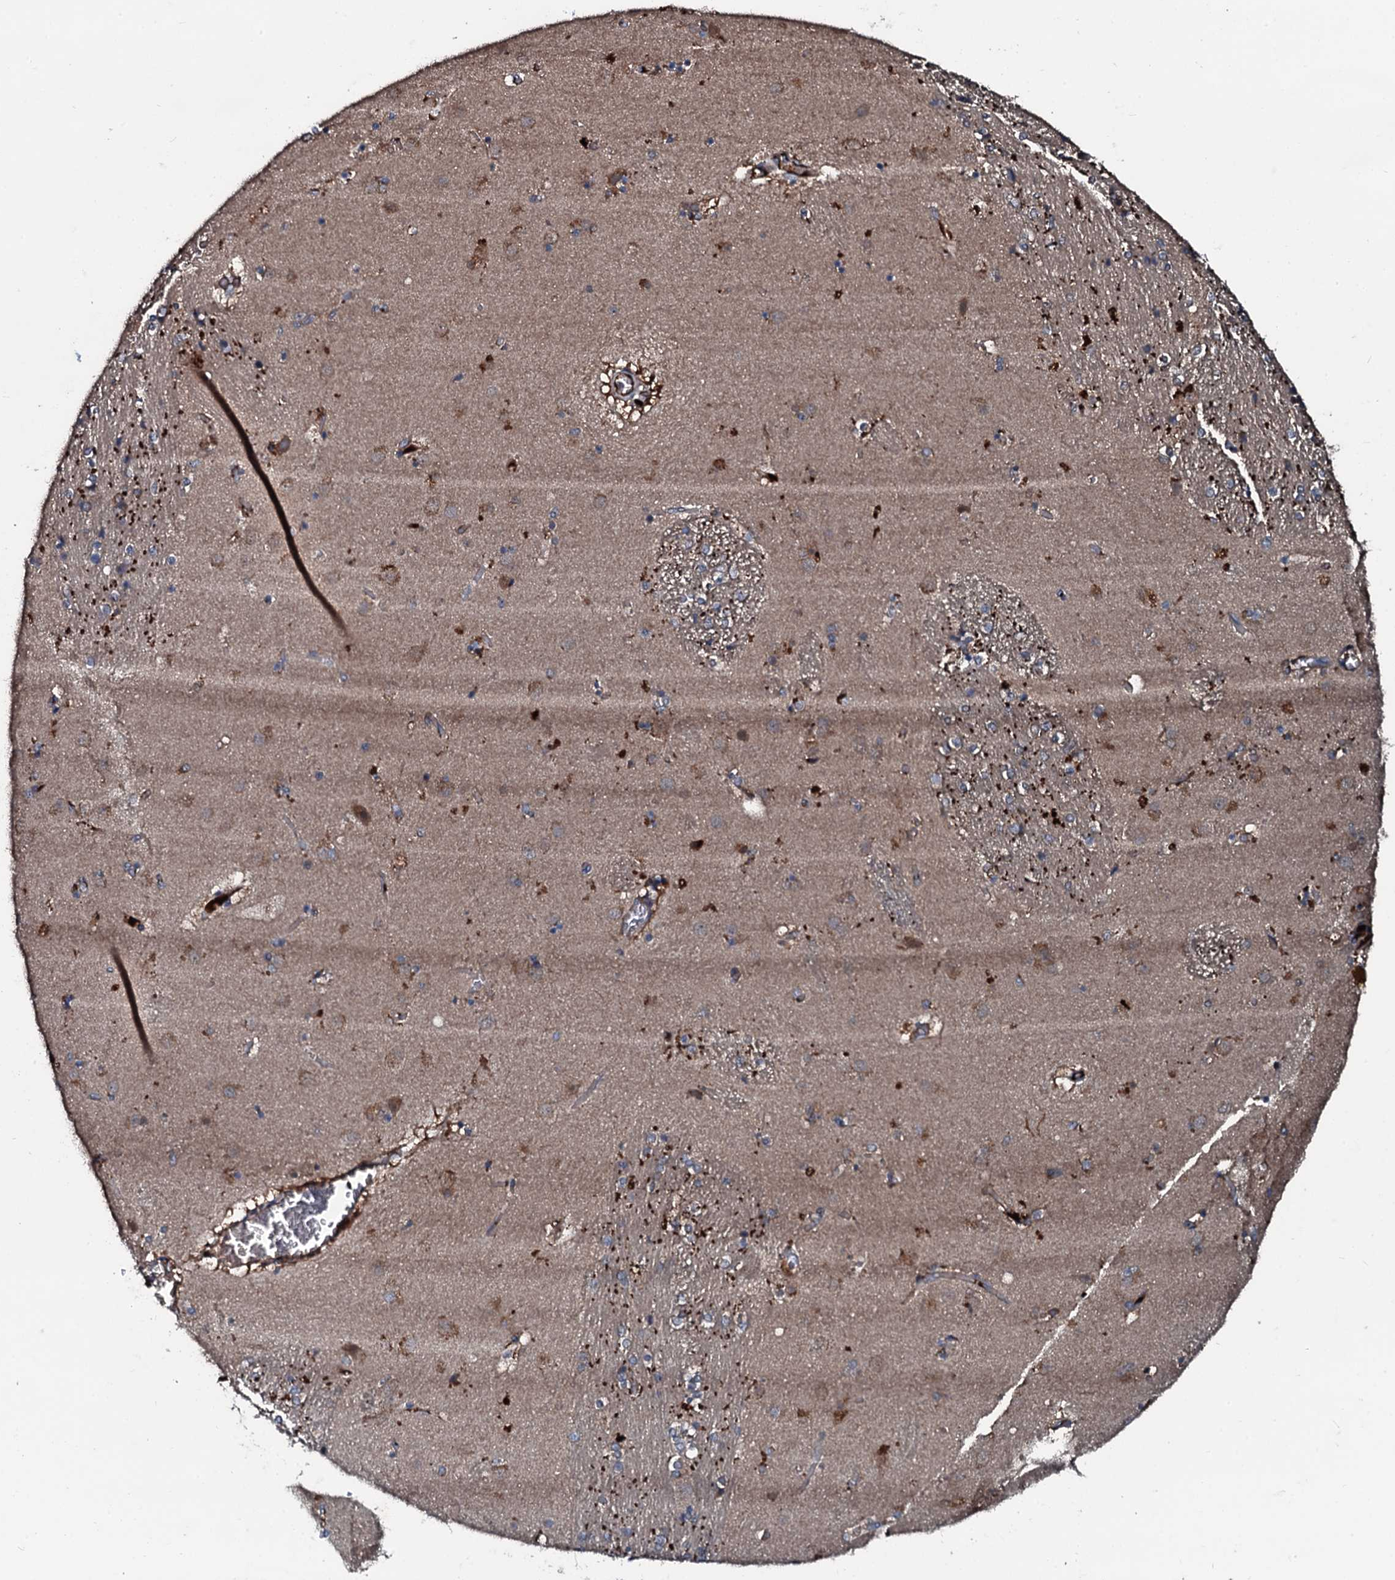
{"staining": {"intensity": "weak", "quantity": "<25%", "location": "cytoplasmic/membranous"}, "tissue": "caudate", "cell_type": "Glial cells", "image_type": "normal", "snomed": [{"axis": "morphology", "description": "Normal tissue, NOS"}, {"axis": "topography", "description": "Lateral ventricle wall"}], "caption": "Glial cells are negative for protein expression in benign human caudate. The staining was performed using DAB to visualize the protein expression in brown, while the nuclei were stained in blue with hematoxylin (Magnification: 20x).", "gene": "AARS1", "patient": {"sex": "male", "age": 70}}